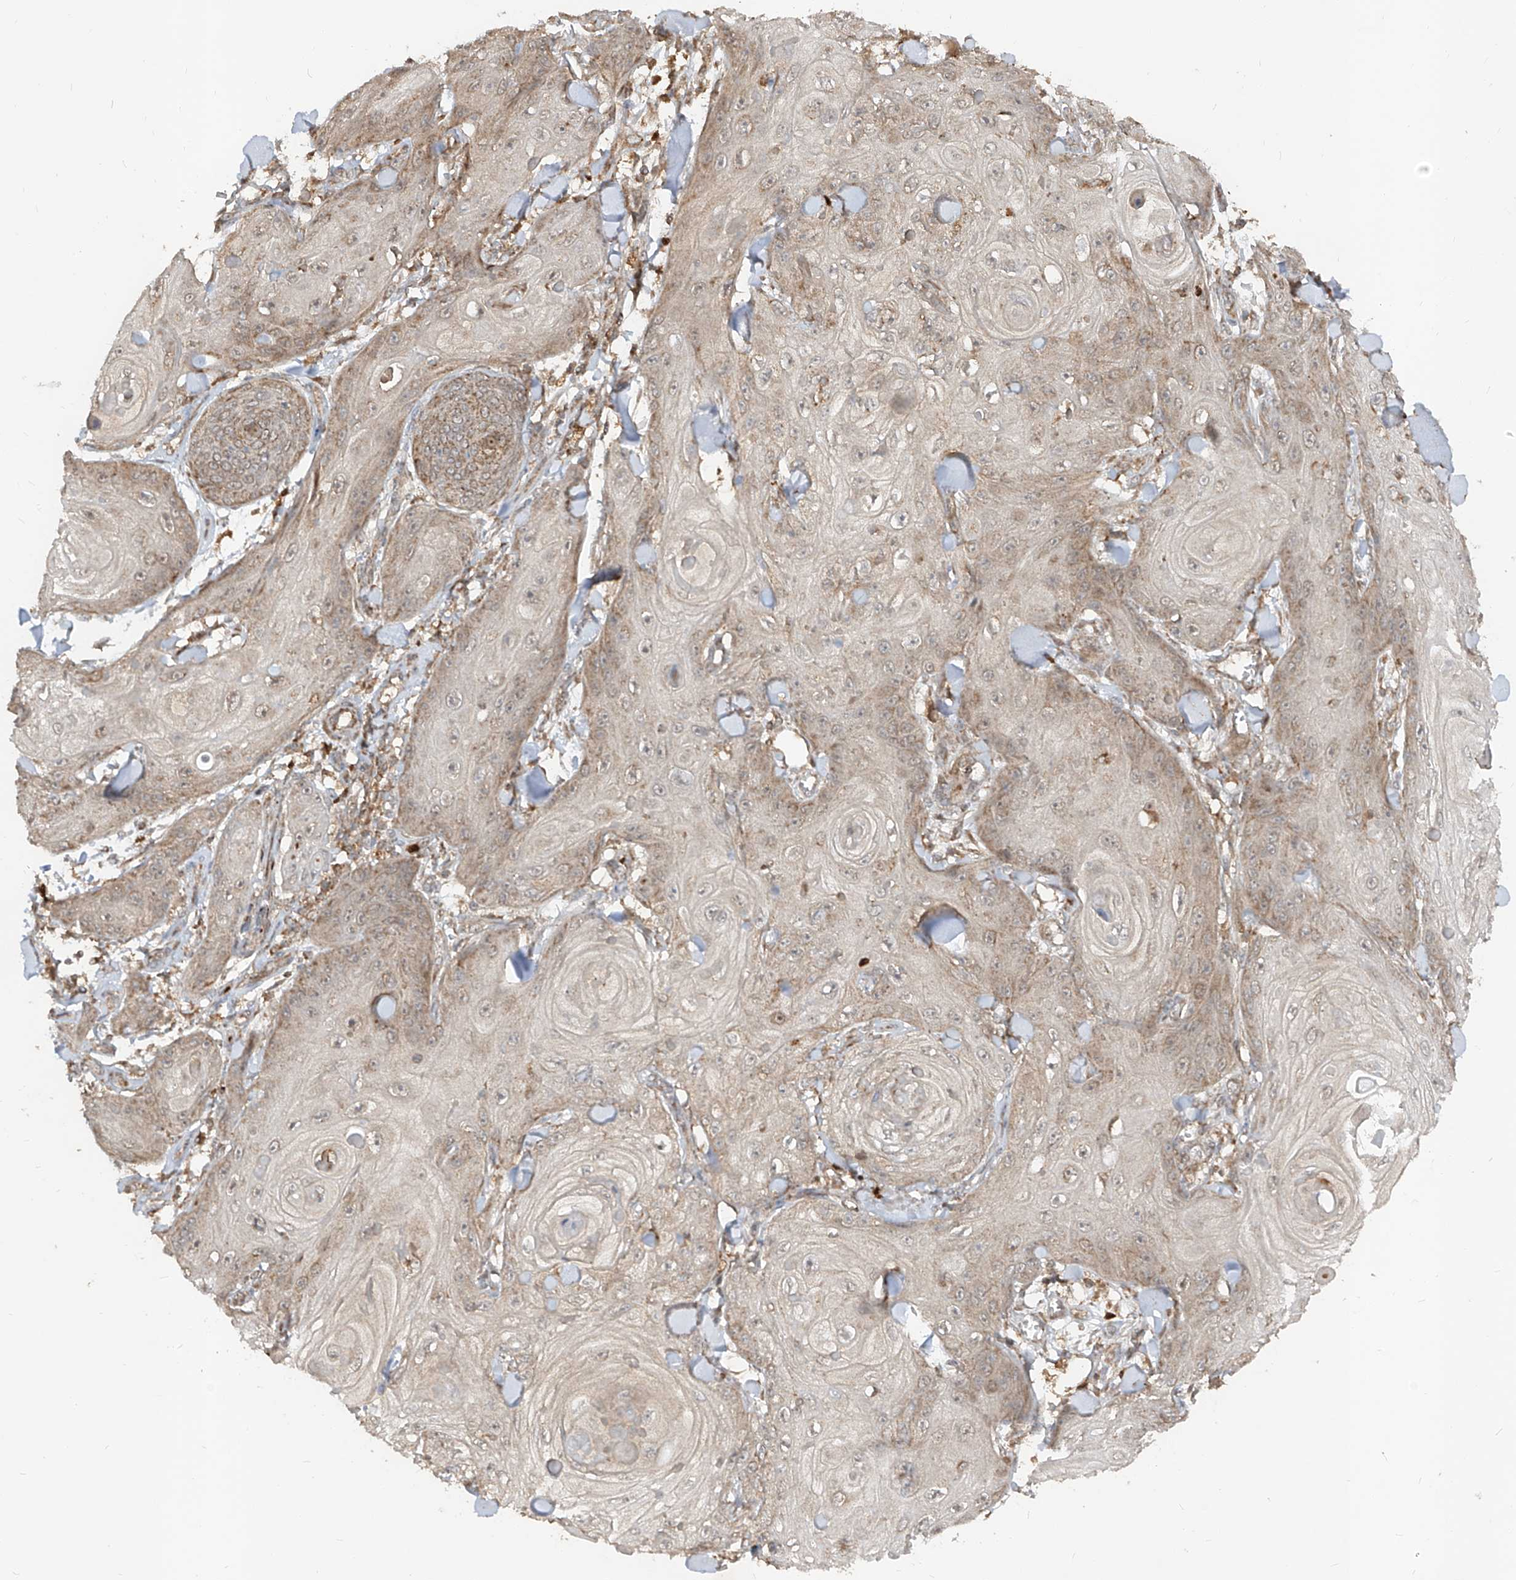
{"staining": {"intensity": "moderate", "quantity": "<25%", "location": "cytoplasmic/membranous"}, "tissue": "skin cancer", "cell_type": "Tumor cells", "image_type": "cancer", "snomed": [{"axis": "morphology", "description": "Squamous cell carcinoma, NOS"}, {"axis": "topography", "description": "Skin"}], "caption": "Skin cancer was stained to show a protein in brown. There is low levels of moderate cytoplasmic/membranous positivity in about <25% of tumor cells.", "gene": "AIM2", "patient": {"sex": "male", "age": 74}}